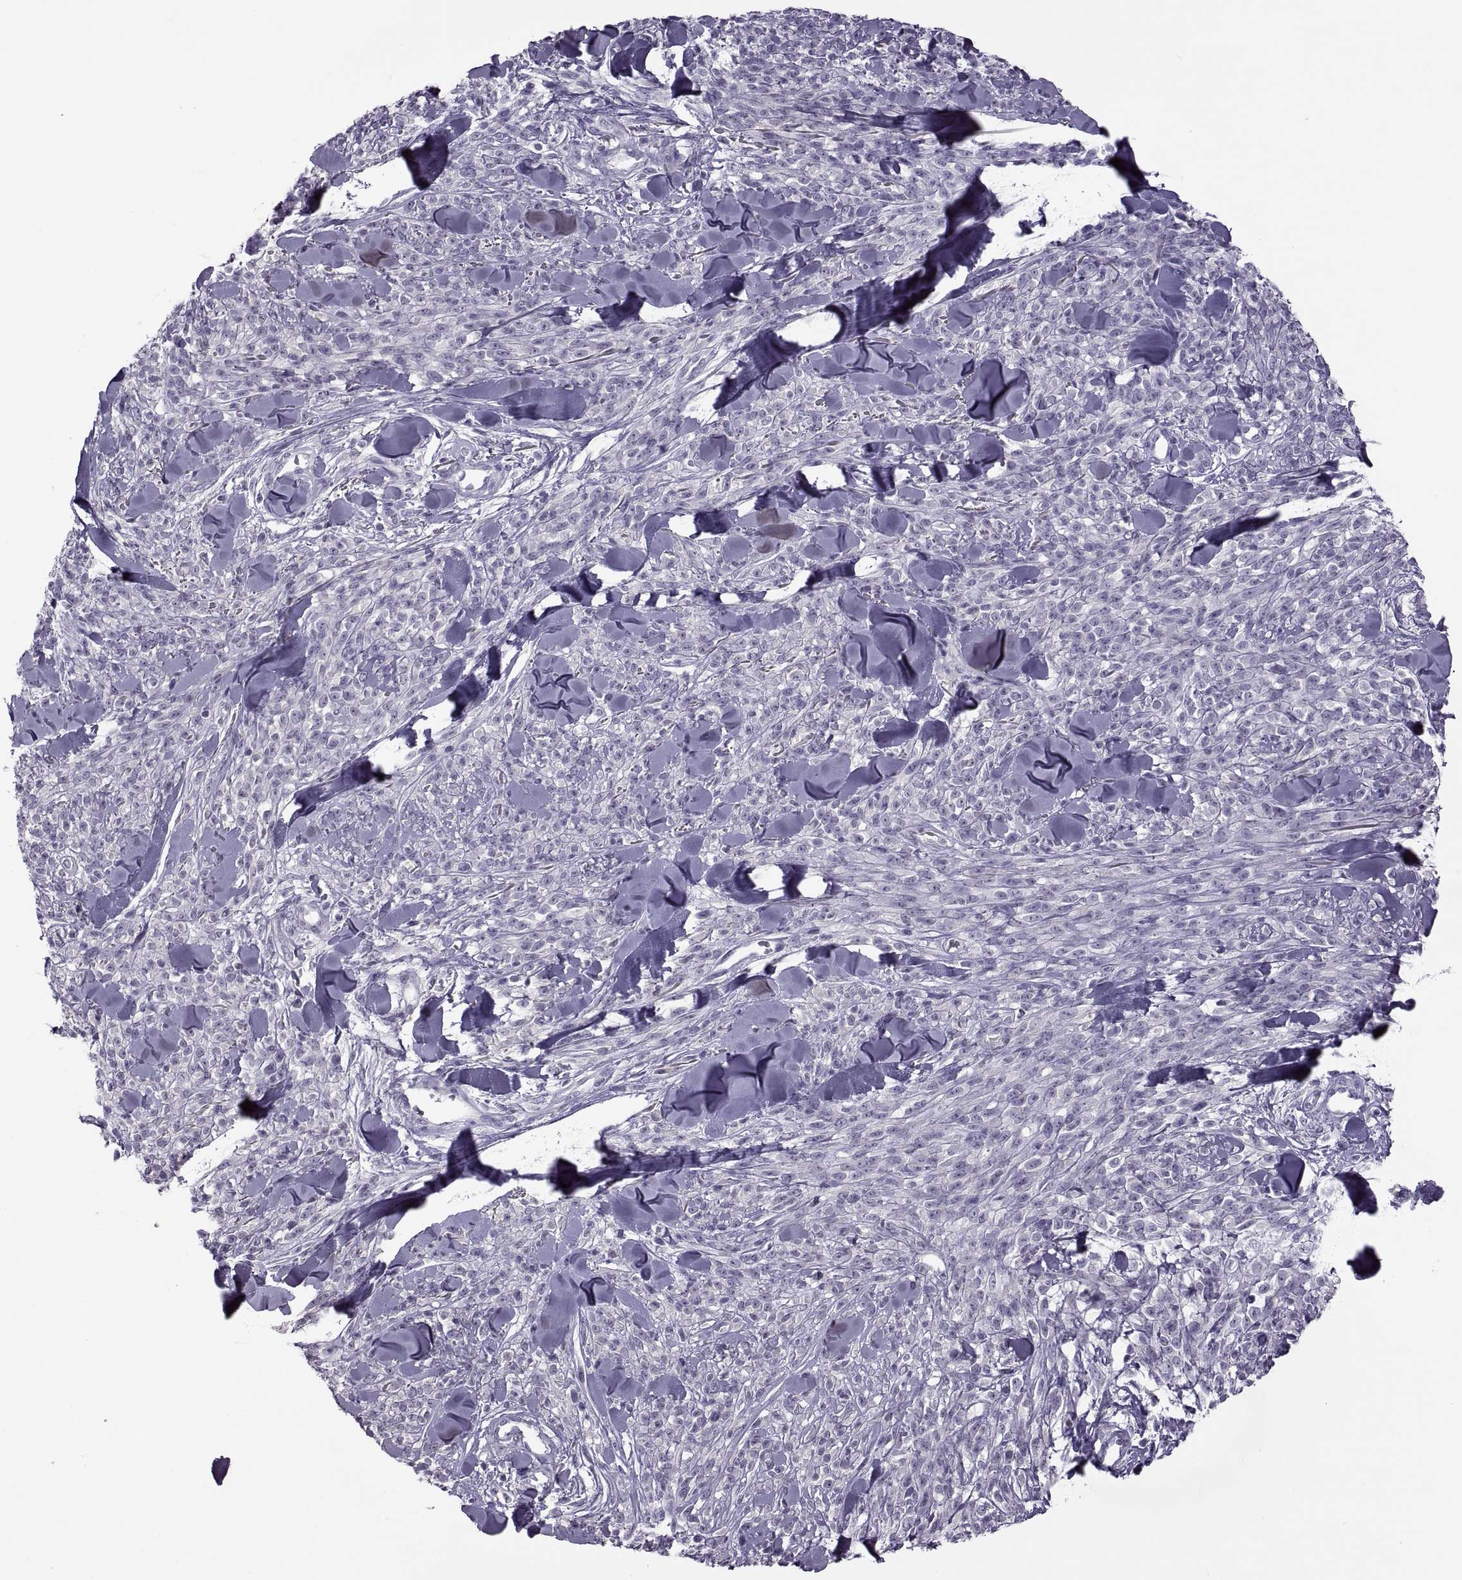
{"staining": {"intensity": "negative", "quantity": "none", "location": "none"}, "tissue": "melanoma", "cell_type": "Tumor cells", "image_type": "cancer", "snomed": [{"axis": "morphology", "description": "Malignant melanoma, NOS"}, {"axis": "topography", "description": "Skin"}, {"axis": "topography", "description": "Skin of trunk"}], "caption": "Tumor cells are negative for brown protein staining in melanoma.", "gene": "RSPH6A", "patient": {"sex": "male", "age": 74}}